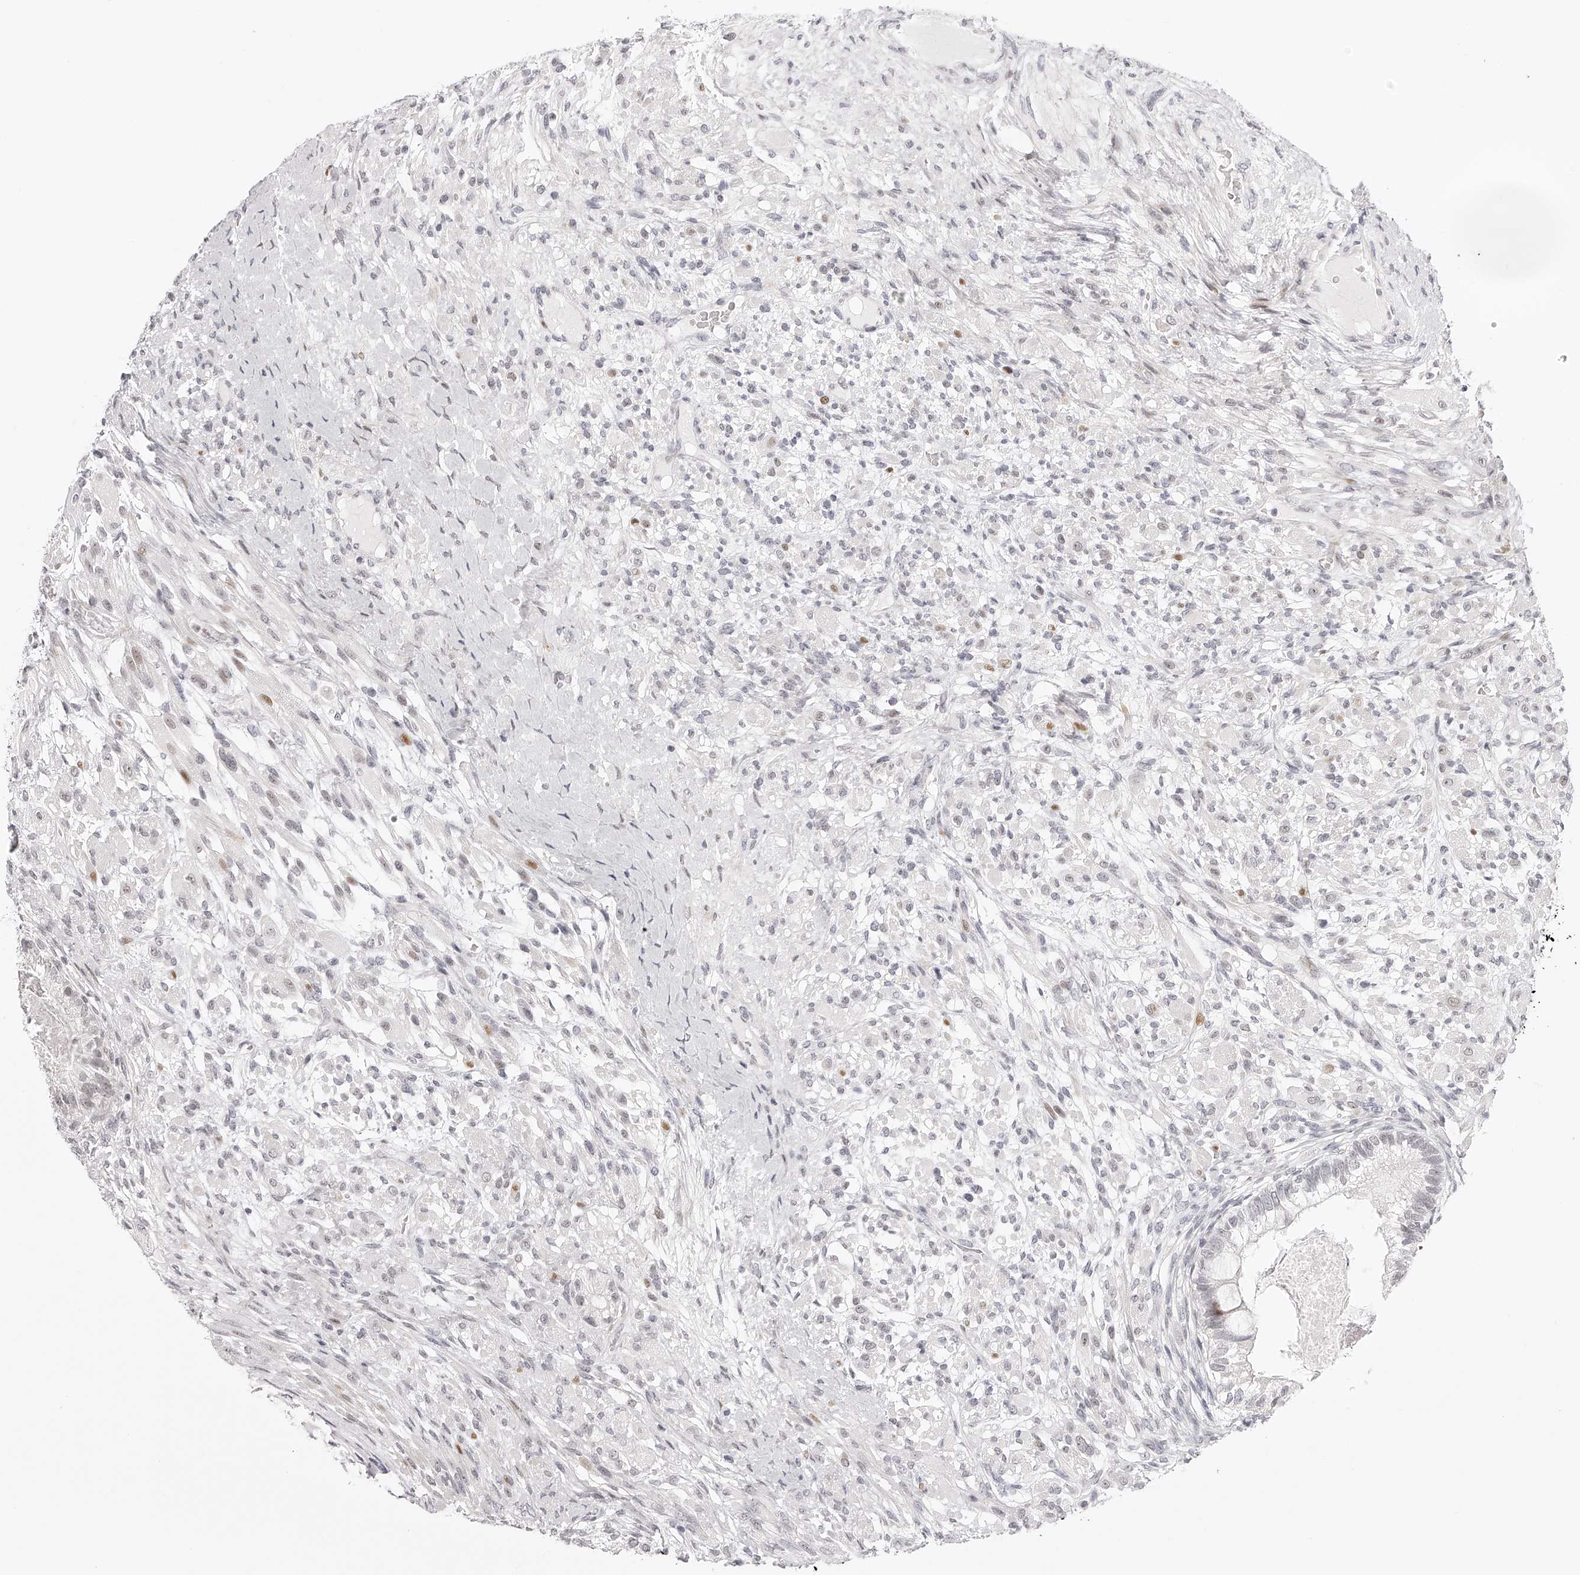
{"staining": {"intensity": "negative", "quantity": "none", "location": "none"}, "tissue": "testis cancer", "cell_type": "Tumor cells", "image_type": "cancer", "snomed": [{"axis": "morphology", "description": "Seminoma, NOS"}, {"axis": "morphology", "description": "Carcinoma, Embryonal, NOS"}, {"axis": "topography", "description": "Testis"}], "caption": "The IHC photomicrograph has no significant staining in tumor cells of testis cancer (embryonal carcinoma) tissue.", "gene": "PLEKHG1", "patient": {"sex": "male", "age": 28}}